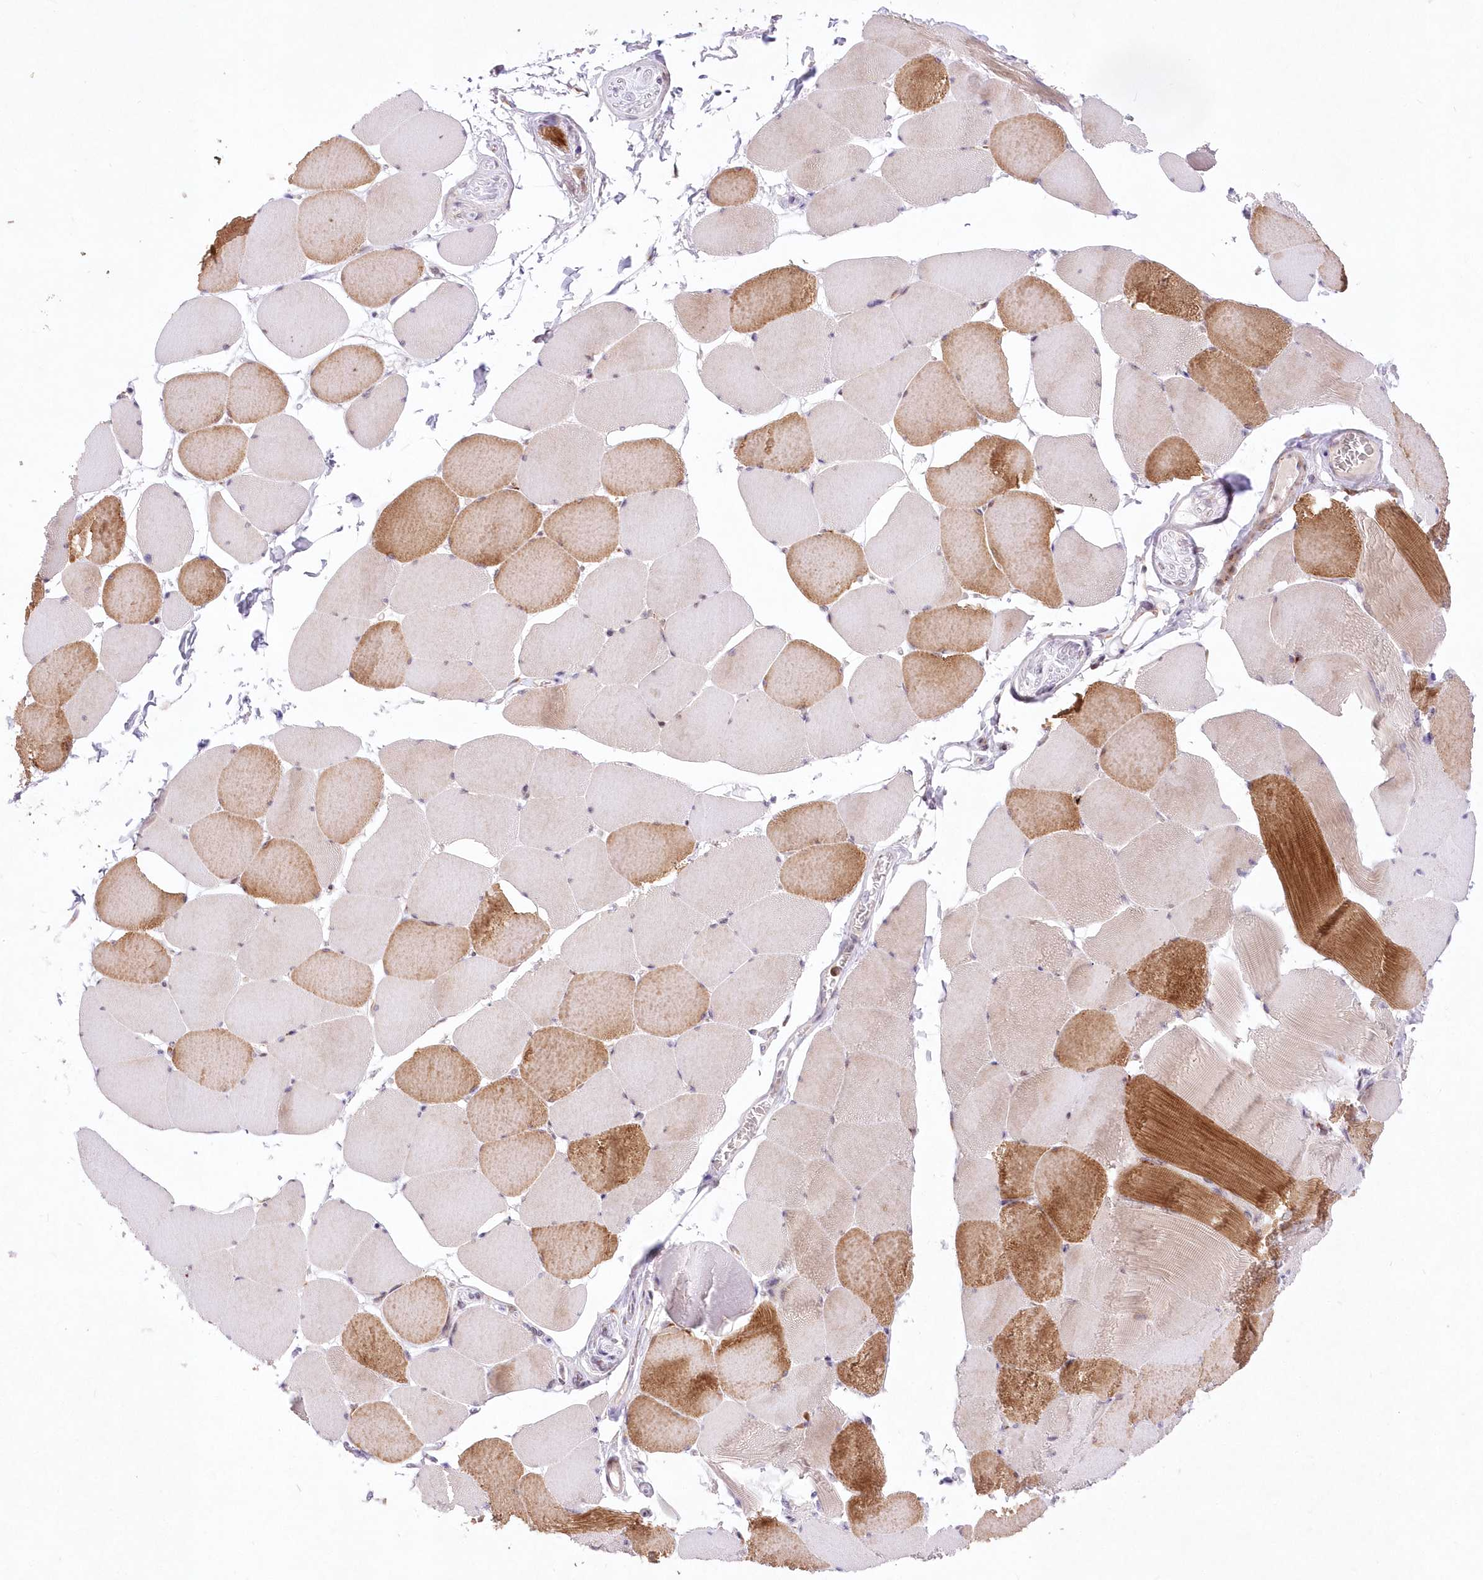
{"staining": {"intensity": "moderate", "quantity": "25%-75%", "location": "cytoplasmic/membranous"}, "tissue": "skeletal muscle", "cell_type": "Myocytes", "image_type": "normal", "snomed": [{"axis": "morphology", "description": "Normal tissue, NOS"}, {"axis": "topography", "description": "Skeletal muscle"}], "caption": "Immunohistochemical staining of benign human skeletal muscle reveals medium levels of moderate cytoplasmic/membranous expression in approximately 25%-75% of myocytes.", "gene": "LDB1", "patient": {"sex": "male", "age": 62}}